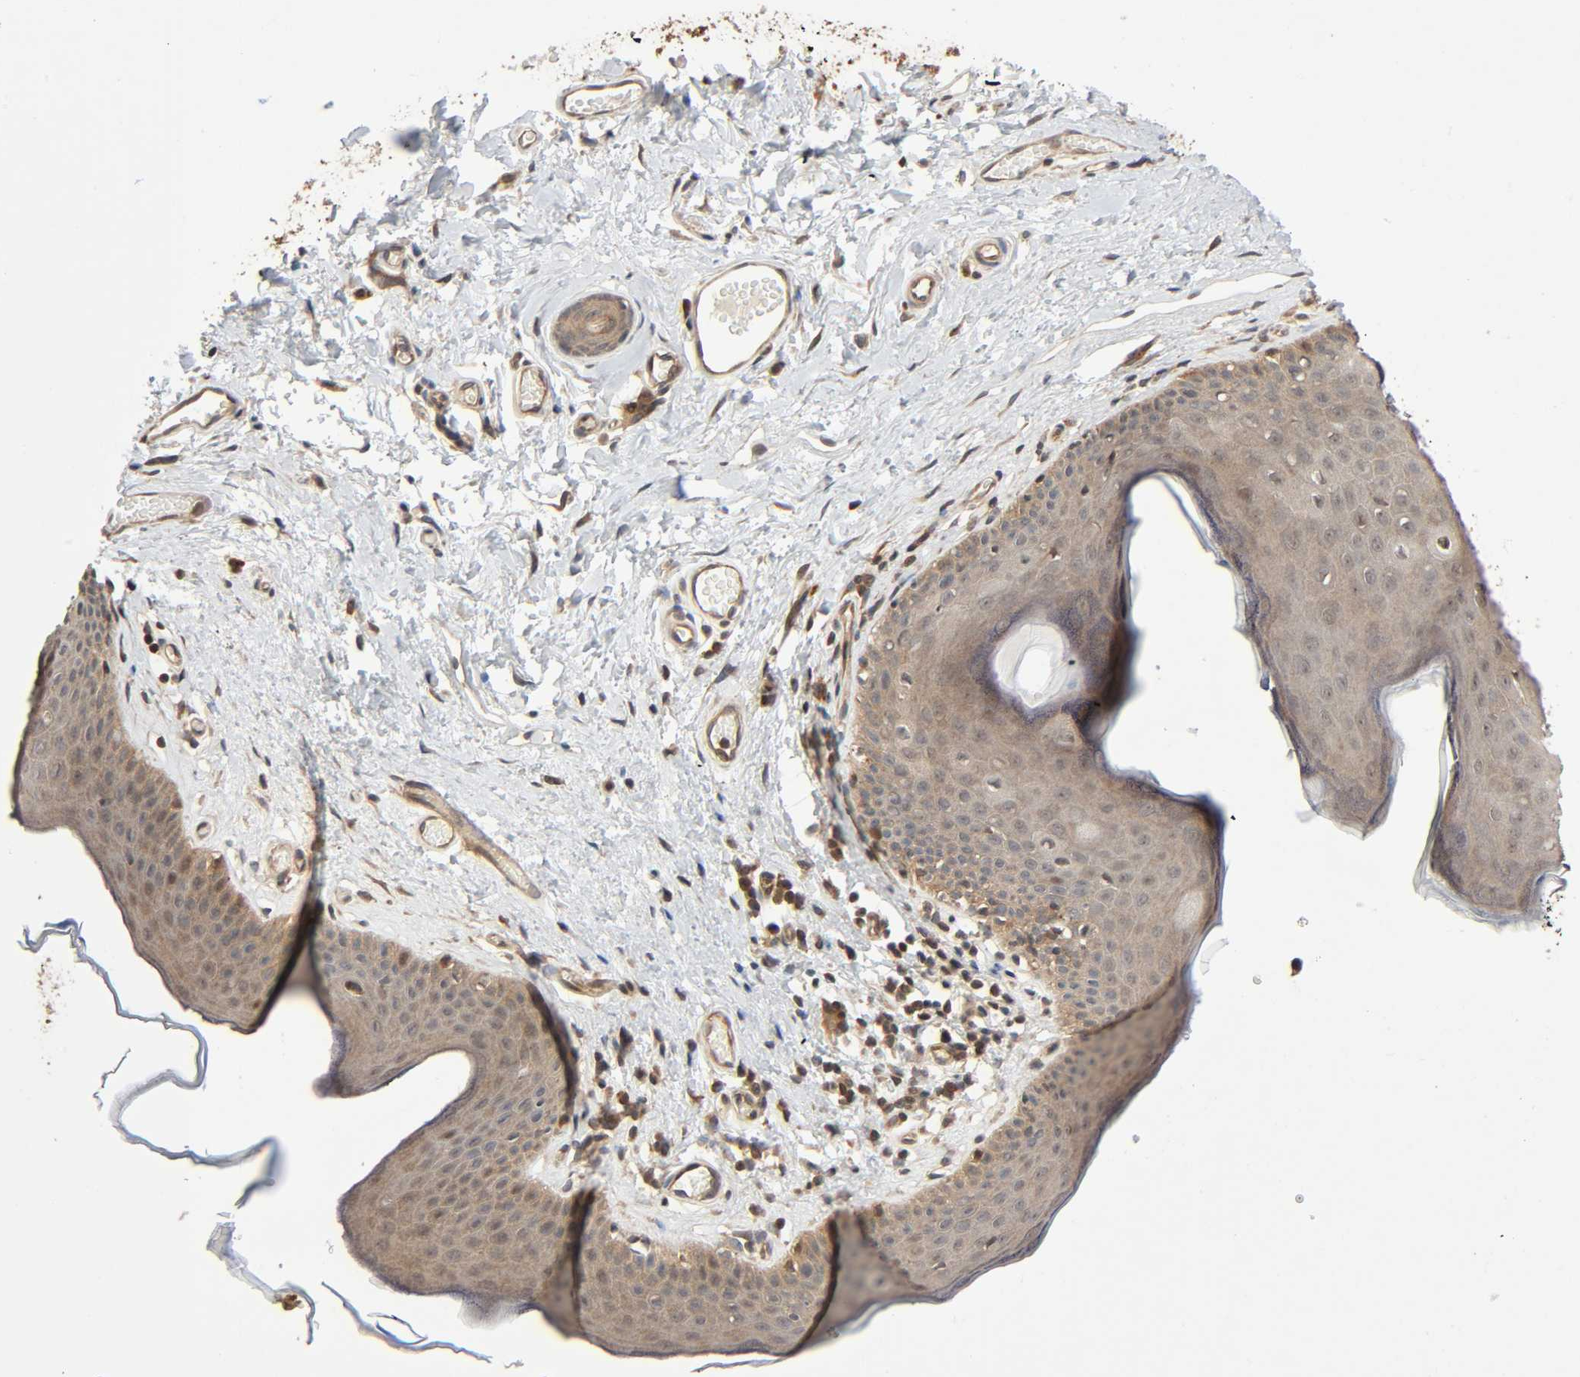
{"staining": {"intensity": "moderate", "quantity": ">75%", "location": "cytoplasmic/membranous,nuclear"}, "tissue": "skin", "cell_type": "Epidermal cells", "image_type": "normal", "snomed": [{"axis": "morphology", "description": "Normal tissue, NOS"}, {"axis": "morphology", "description": "Inflammation, NOS"}, {"axis": "topography", "description": "Vulva"}], "caption": "About >75% of epidermal cells in benign human skin reveal moderate cytoplasmic/membranous,nuclear protein expression as visualized by brown immunohistochemical staining.", "gene": "PPP2R1B", "patient": {"sex": "female", "age": 84}}